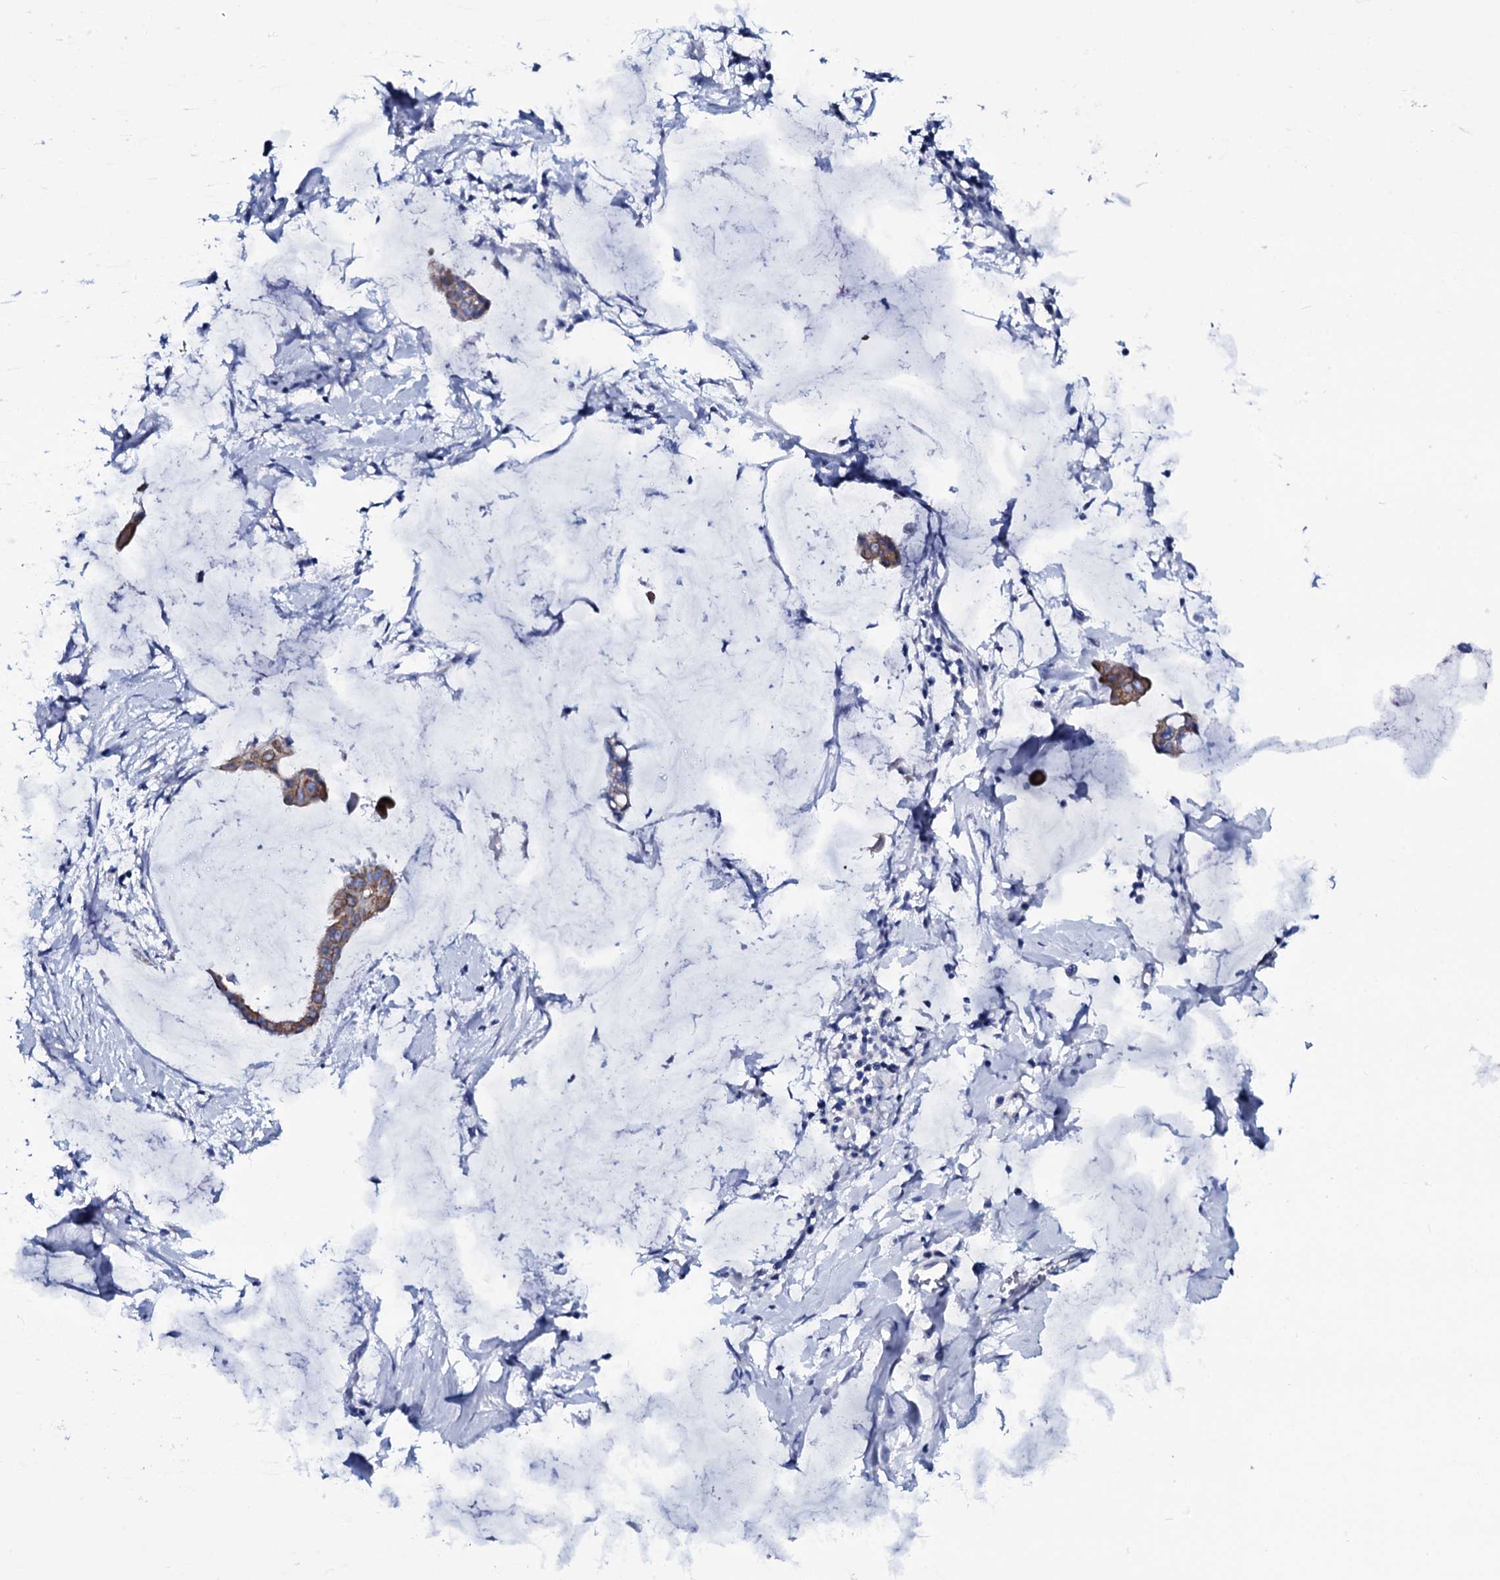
{"staining": {"intensity": "moderate", "quantity": ">75%", "location": "cytoplasmic/membranous"}, "tissue": "ovarian cancer", "cell_type": "Tumor cells", "image_type": "cancer", "snomed": [{"axis": "morphology", "description": "Cystadenocarcinoma, mucinous, NOS"}, {"axis": "topography", "description": "Ovary"}], "caption": "Immunohistochemical staining of human mucinous cystadenocarcinoma (ovarian) shows moderate cytoplasmic/membranous protein staining in about >75% of tumor cells. Using DAB (brown) and hematoxylin (blue) stains, captured at high magnification using brightfield microscopy.", "gene": "GYS2", "patient": {"sex": "female", "age": 73}}